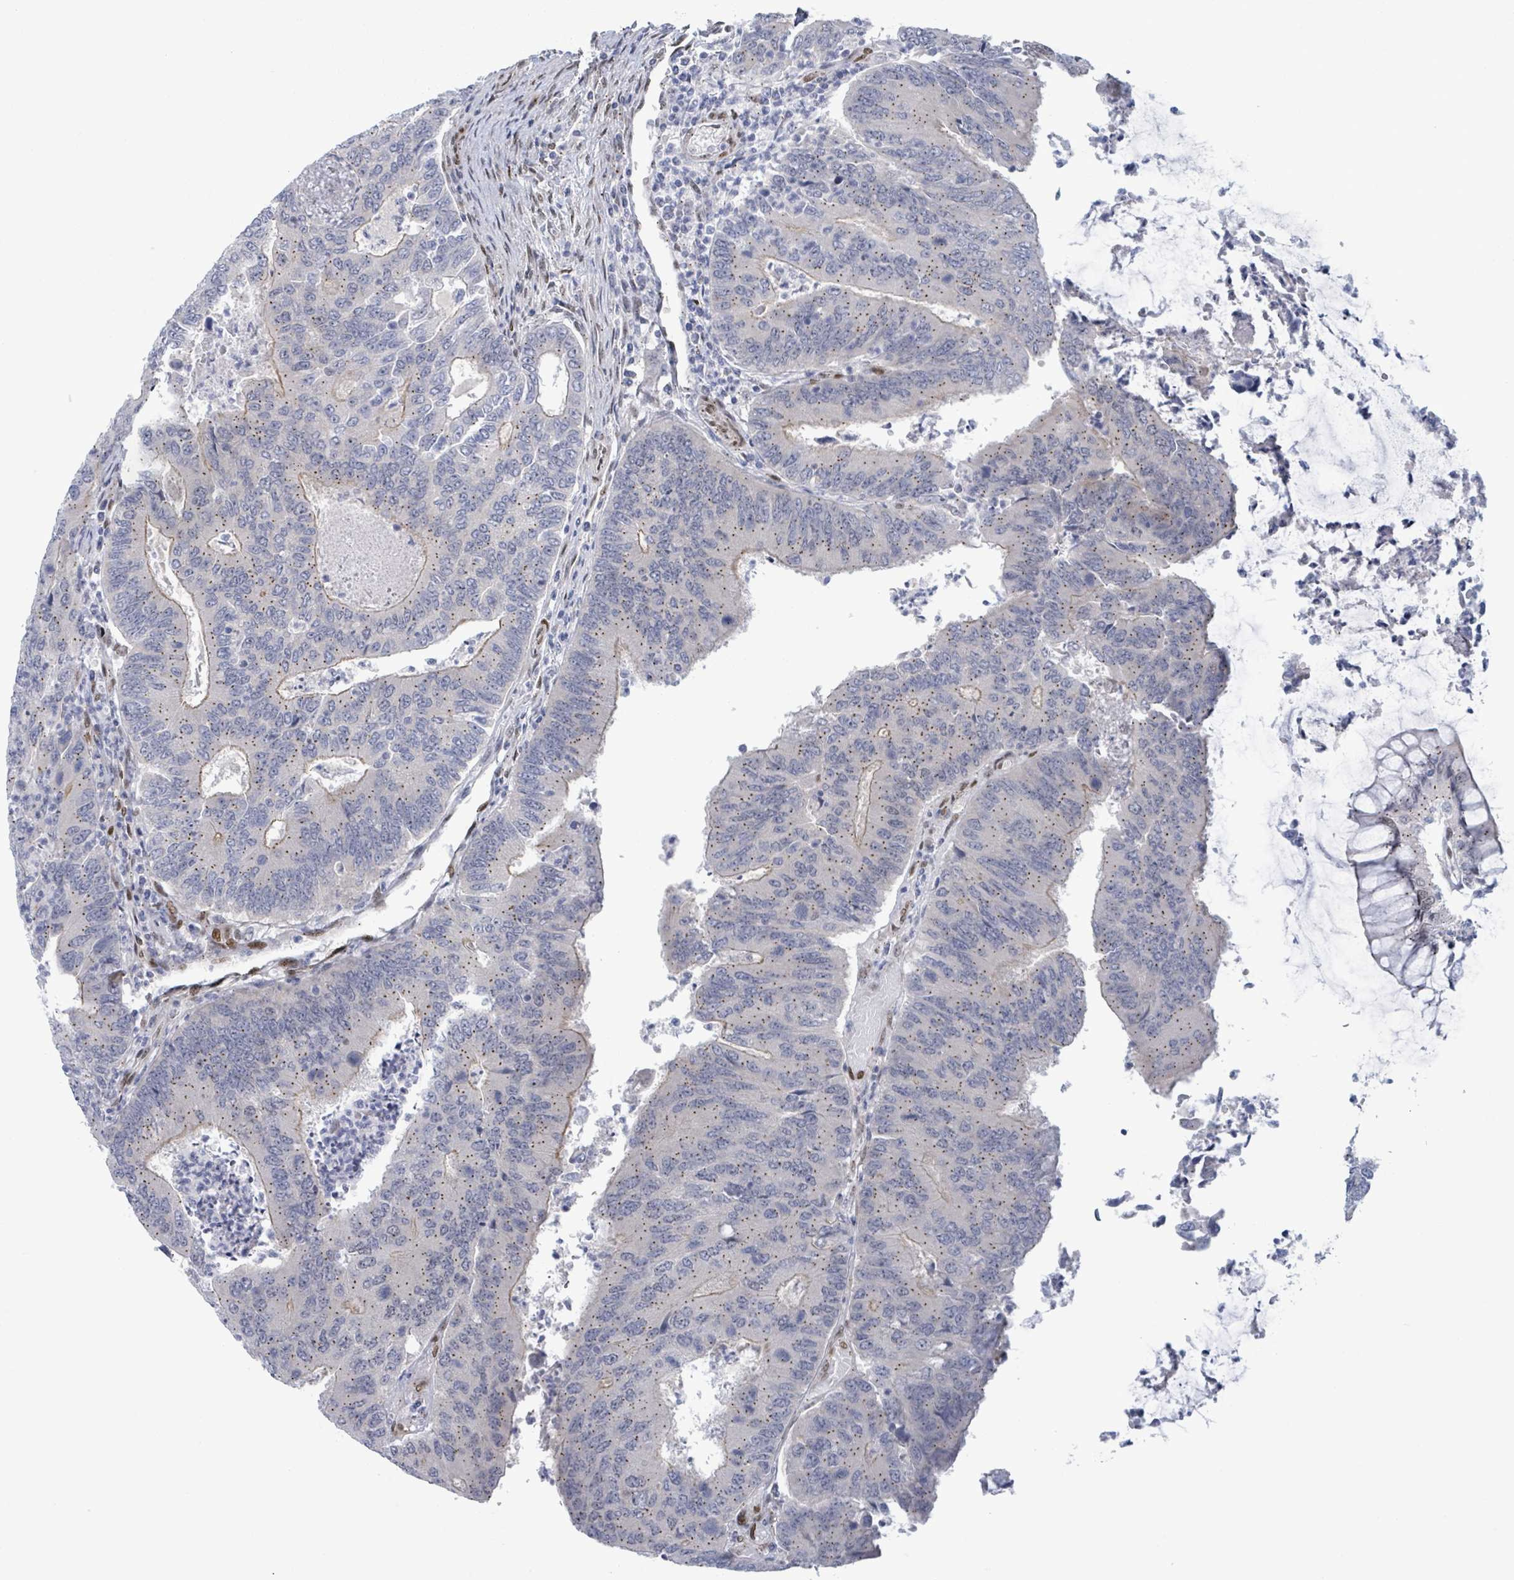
{"staining": {"intensity": "moderate", "quantity": ">75%", "location": "cytoplasmic/membranous"}, "tissue": "colorectal cancer", "cell_type": "Tumor cells", "image_type": "cancer", "snomed": [{"axis": "morphology", "description": "Adenocarcinoma, NOS"}, {"axis": "topography", "description": "Colon"}], "caption": "Brown immunohistochemical staining in human adenocarcinoma (colorectal) displays moderate cytoplasmic/membranous staining in about >75% of tumor cells.", "gene": "TUSC1", "patient": {"sex": "female", "age": 67}}